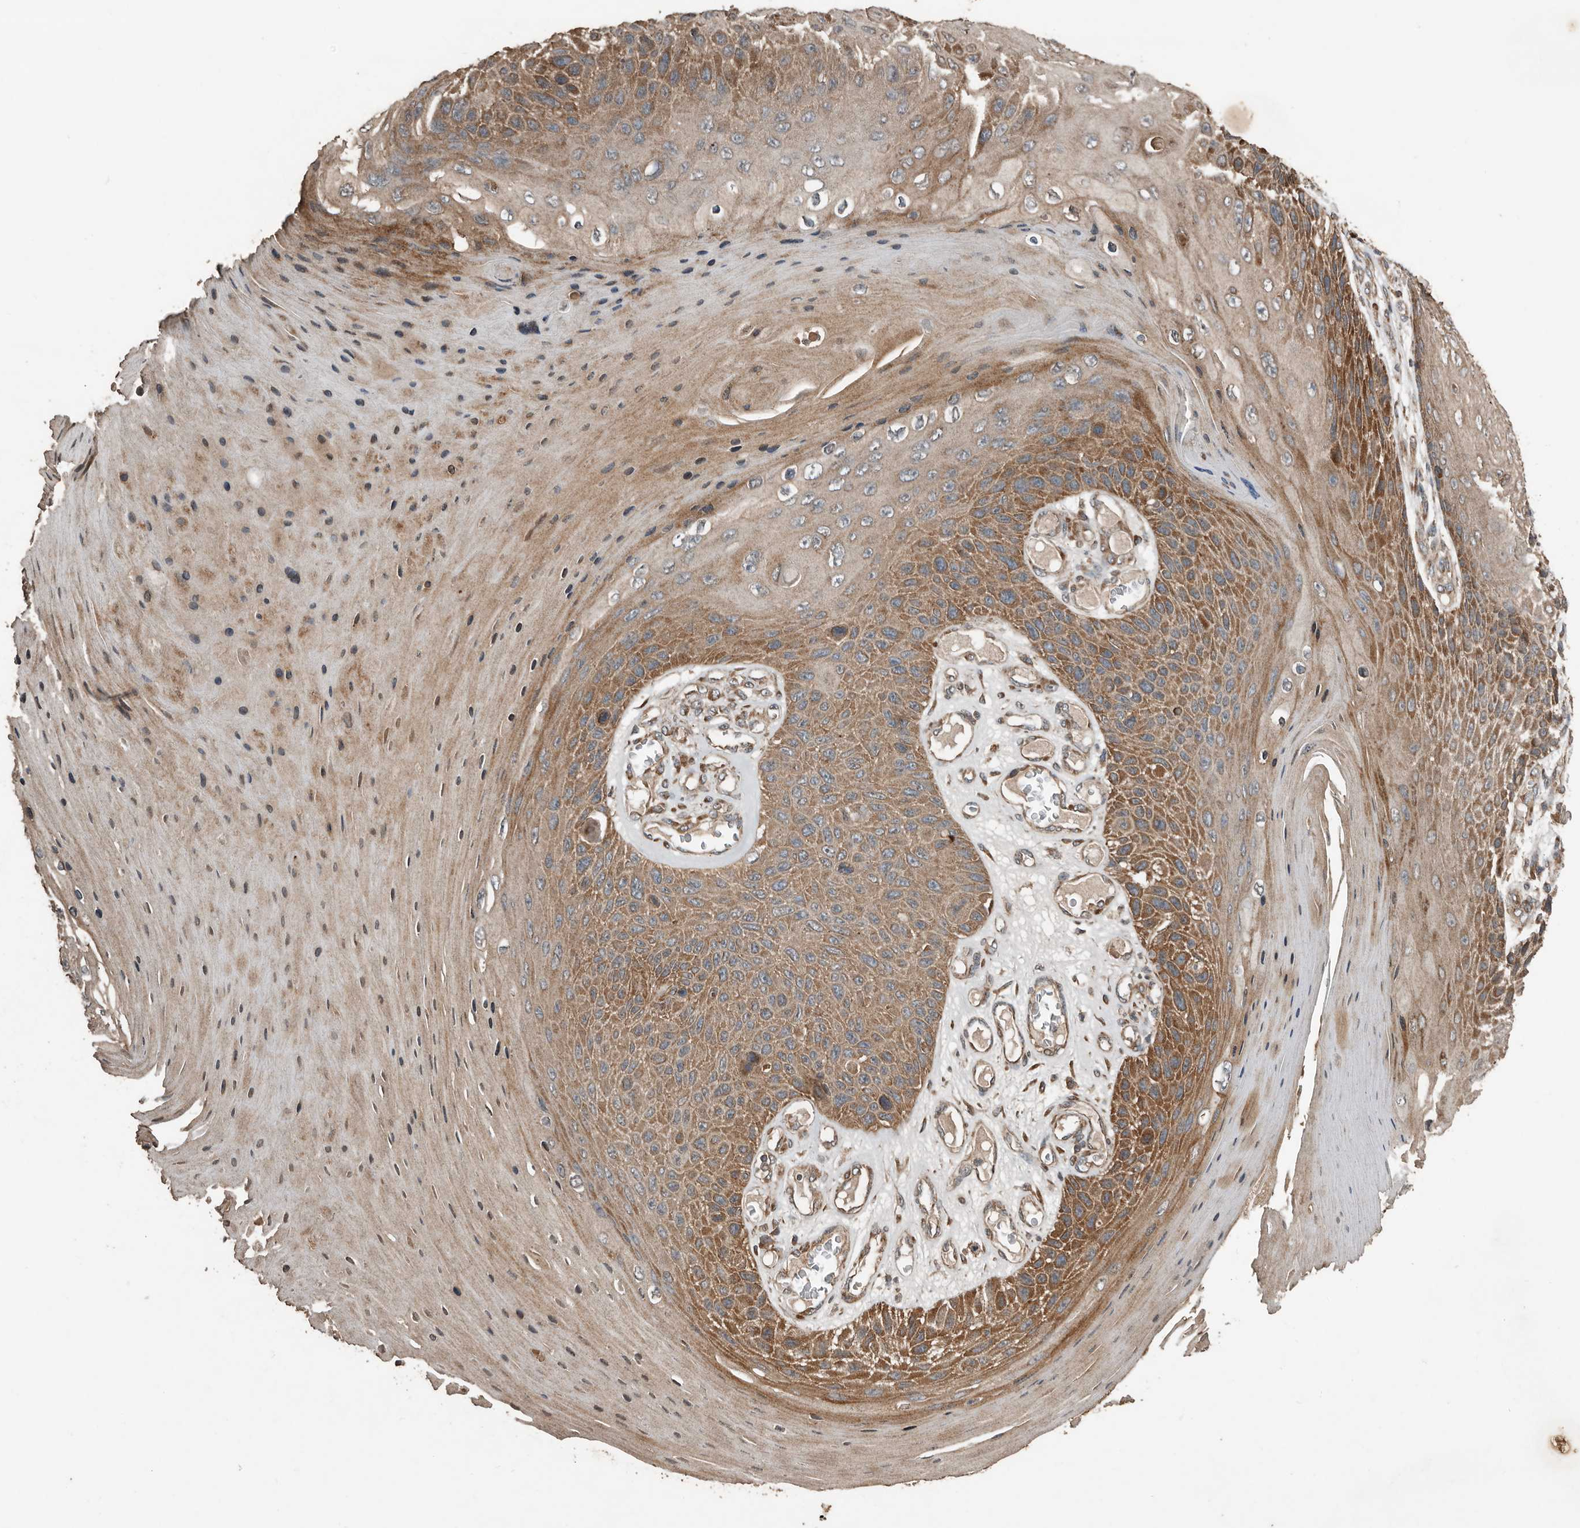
{"staining": {"intensity": "moderate", "quantity": ">75%", "location": "cytoplasmic/membranous"}, "tissue": "skin cancer", "cell_type": "Tumor cells", "image_type": "cancer", "snomed": [{"axis": "morphology", "description": "Squamous cell carcinoma, NOS"}, {"axis": "topography", "description": "Skin"}], "caption": "Skin cancer stained with a brown dye displays moderate cytoplasmic/membranous positive expression in about >75% of tumor cells.", "gene": "RNF207", "patient": {"sex": "female", "age": 88}}